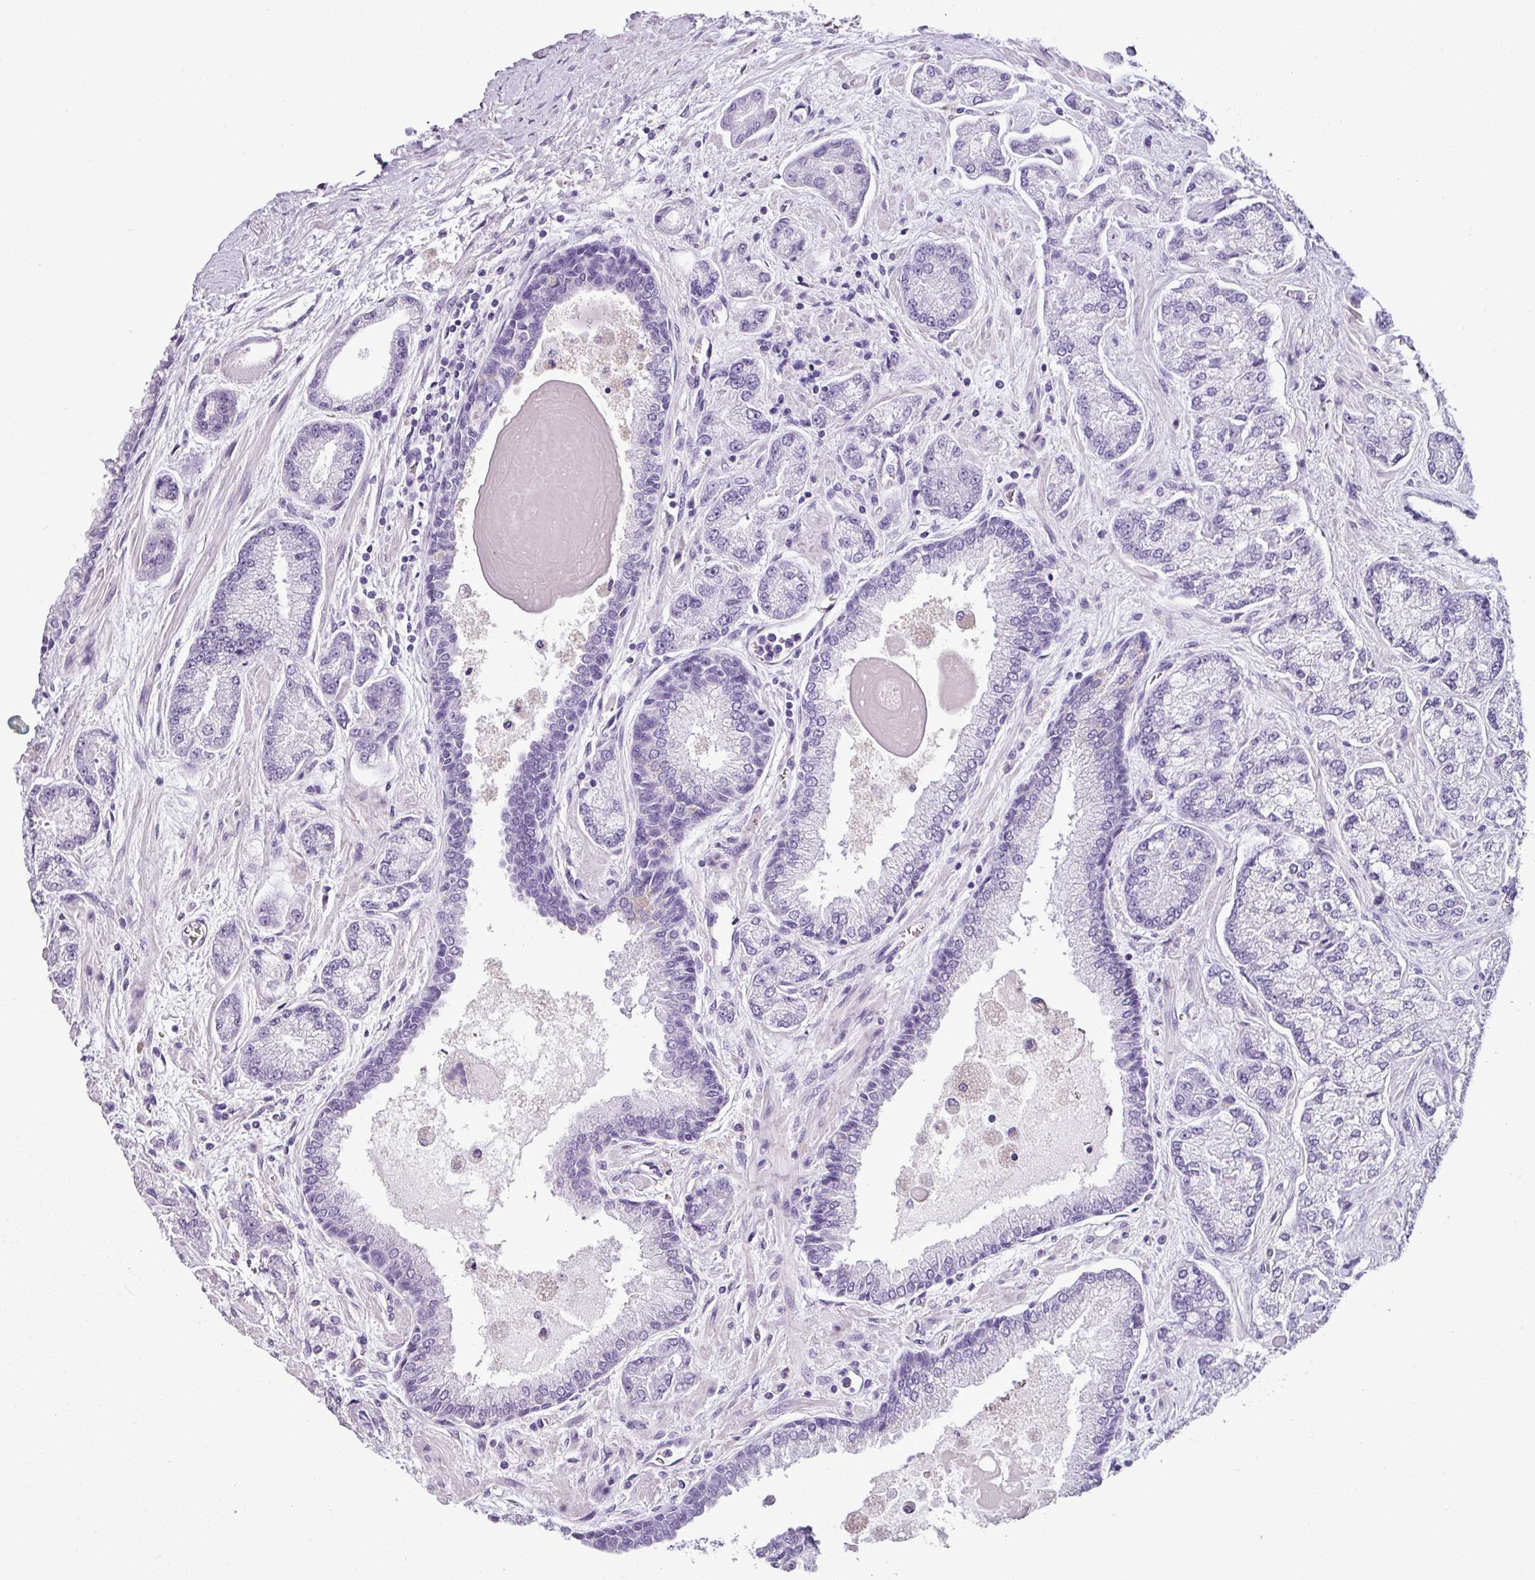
{"staining": {"intensity": "negative", "quantity": "none", "location": "none"}, "tissue": "prostate cancer", "cell_type": "Tumor cells", "image_type": "cancer", "snomed": [{"axis": "morphology", "description": "Adenocarcinoma, High grade"}, {"axis": "topography", "description": "Prostate"}], "caption": "Tumor cells are negative for brown protein staining in adenocarcinoma (high-grade) (prostate).", "gene": "SCT", "patient": {"sex": "male", "age": 68}}